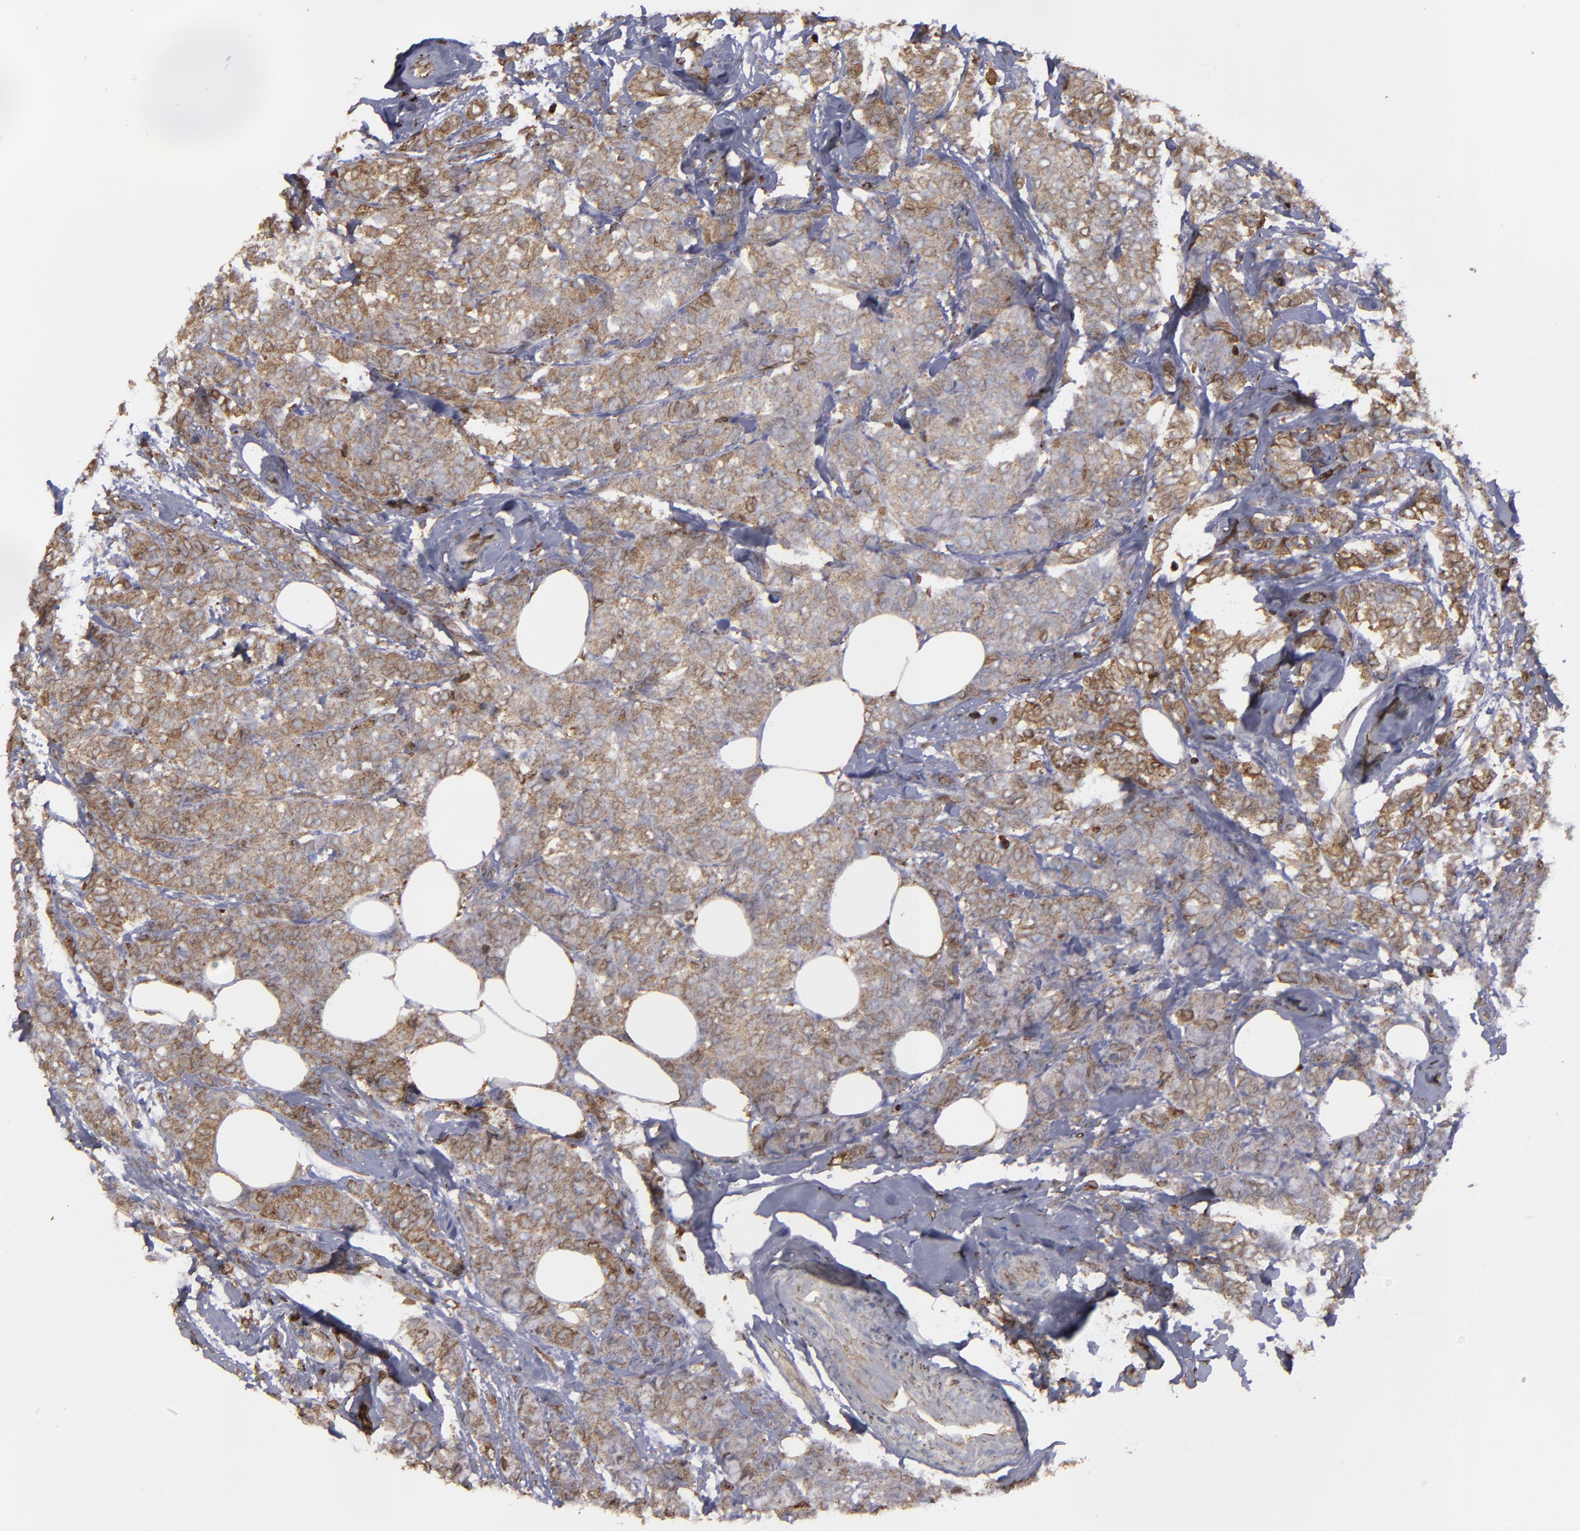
{"staining": {"intensity": "moderate", "quantity": ">75%", "location": "cytoplasmic/membranous"}, "tissue": "breast cancer", "cell_type": "Tumor cells", "image_type": "cancer", "snomed": [{"axis": "morphology", "description": "Lobular carcinoma"}, {"axis": "topography", "description": "Breast"}], "caption": "High-power microscopy captured an immunohistochemistry histopathology image of breast lobular carcinoma, revealing moderate cytoplasmic/membranous staining in about >75% of tumor cells. Nuclei are stained in blue.", "gene": "ERLIN2", "patient": {"sex": "female", "age": 60}}